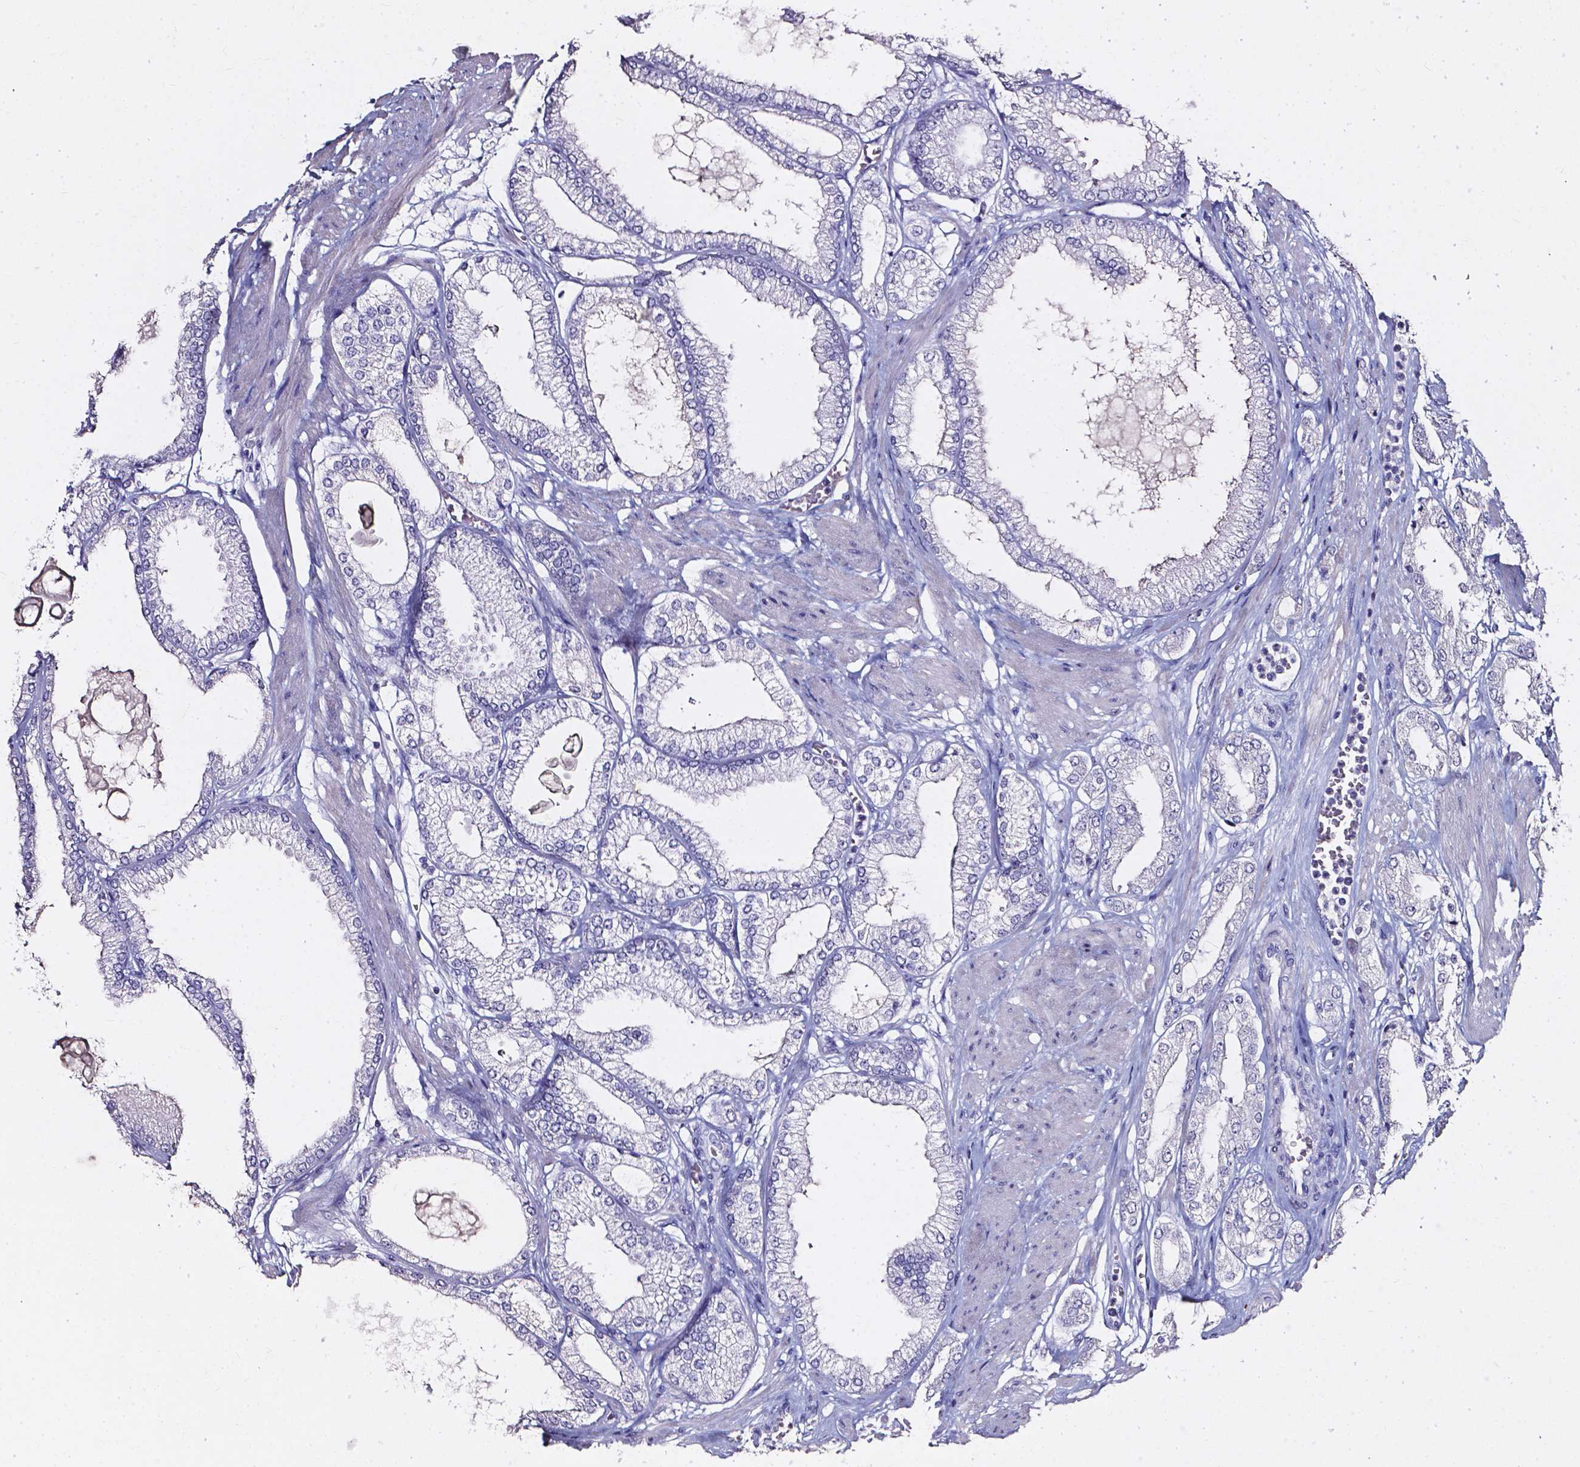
{"staining": {"intensity": "negative", "quantity": "none", "location": "none"}, "tissue": "prostate cancer", "cell_type": "Tumor cells", "image_type": "cancer", "snomed": [{"axis": "morphology", "description": "Adenocarcinoma, High grade"}, {"axis": "topography", "description": "Prostate"}], "caption": "IHC of human prostate cancer (high-grade adenocarcinoma) displays no expression in tumor cells.", "gene": "AKR1B10", "patient": {"sex": "male", "age": 68}}